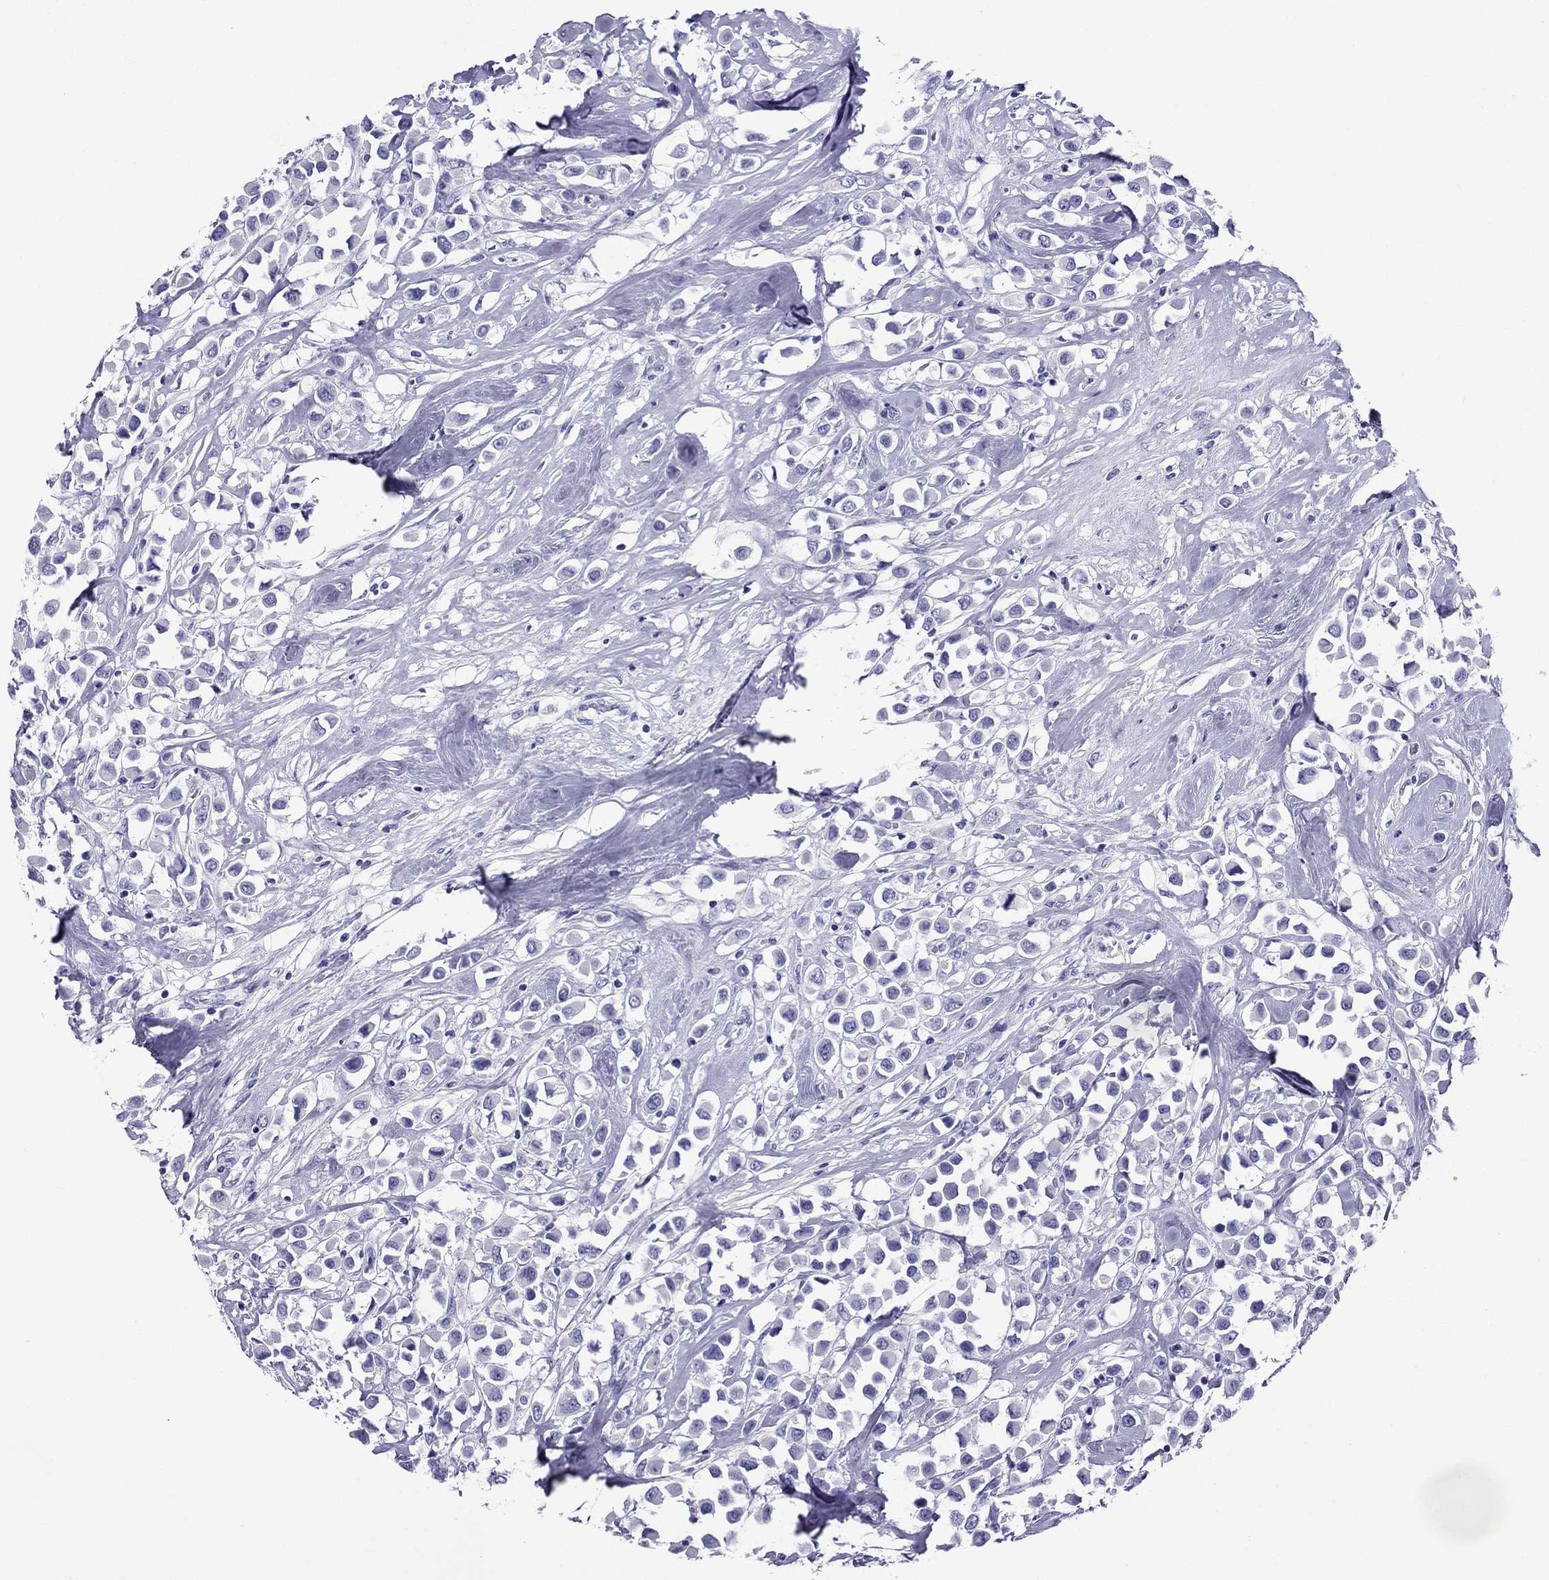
{"staining": {"intensity": "negative", "quantity": "none", "location": "none"}, "tissue": "breast cancer", "cell_type": "Tumor cells", "image_type": "cancer", "snomed": [{"axis": "morphology", "description": "Duct carcinoma"}, {"axis": "topography", "description": "Breast"}], "caption": "There is no significant staining in tumor cells of infiltrating ductal carcinoma (breast).", "gene": "ARR3", "patient": {"sex": "female", "age": 61}}